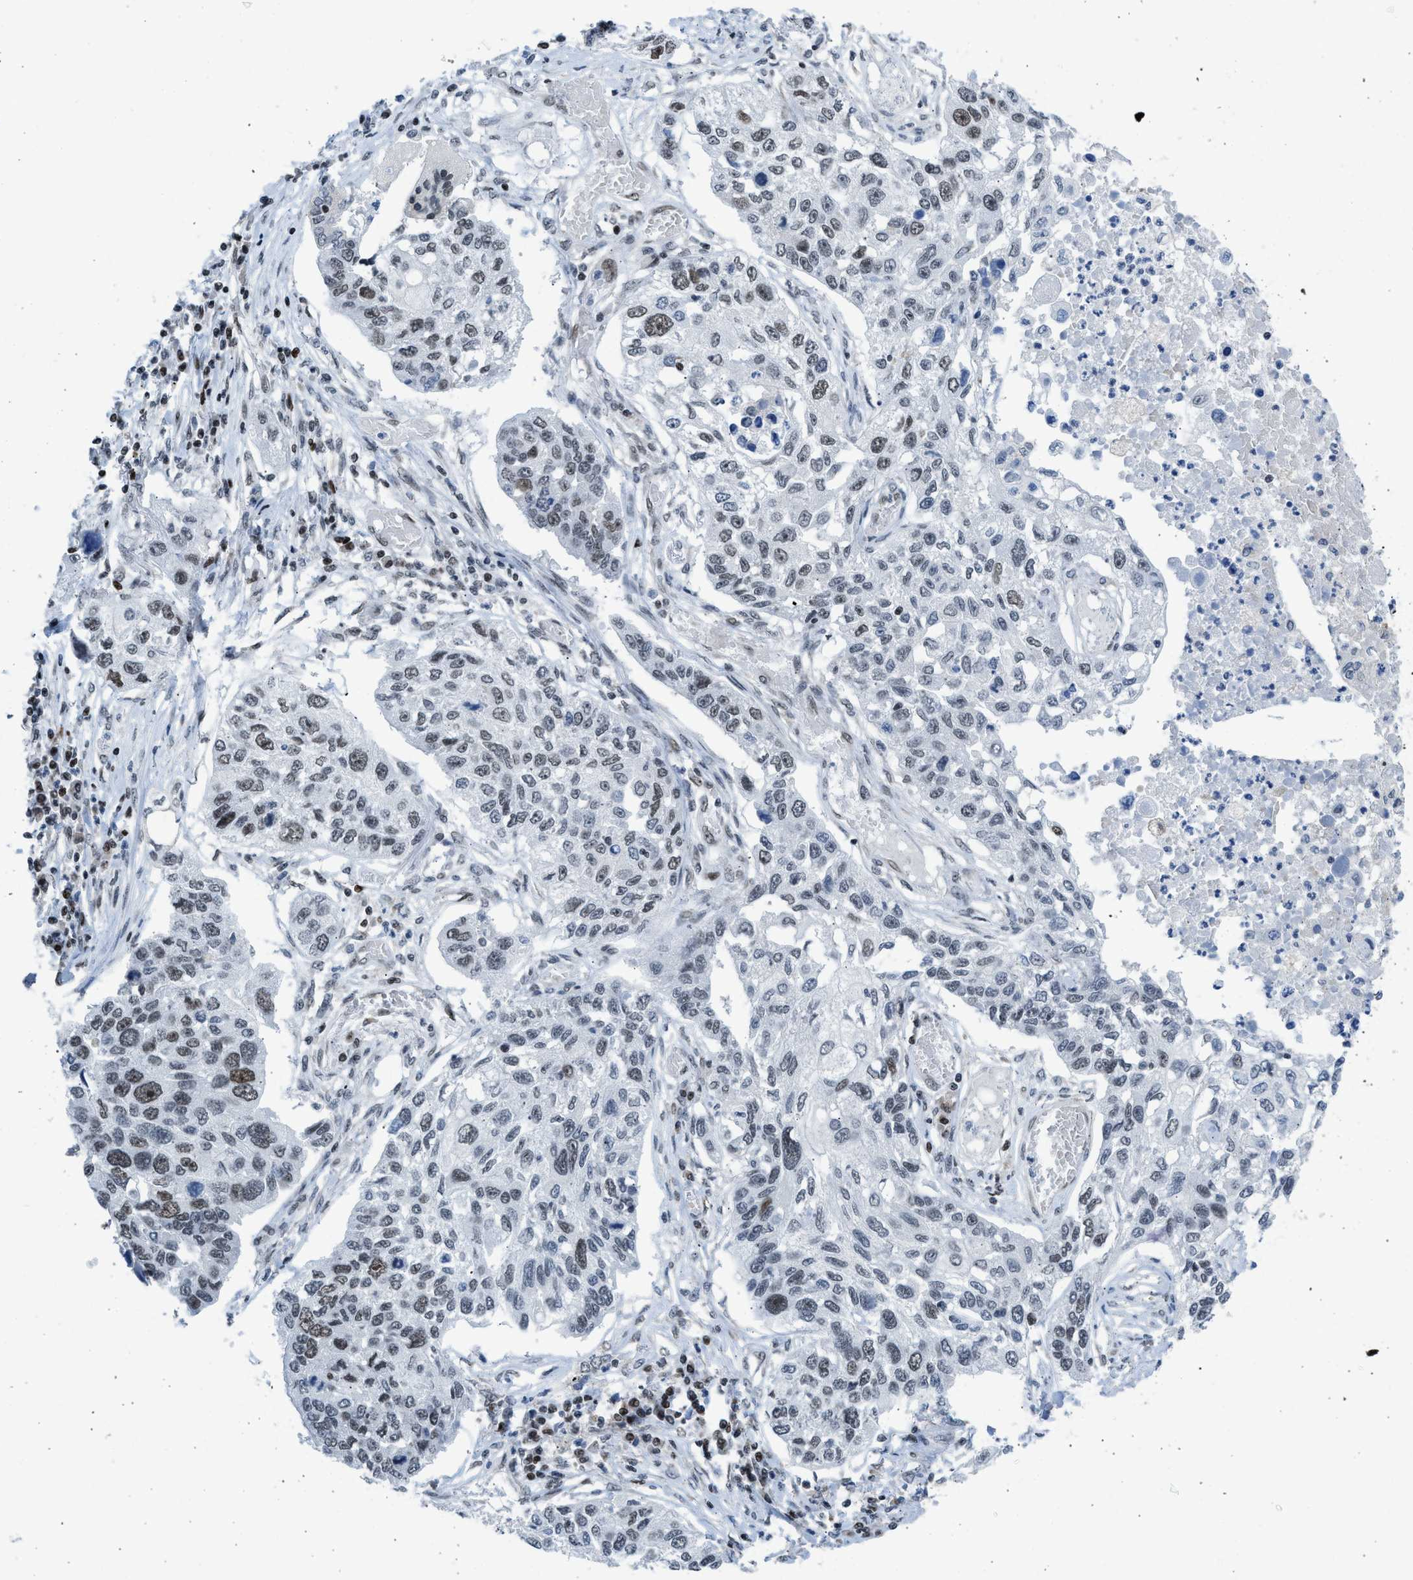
{"staining": {"intensity": "weak", "quantity": "25%-75%", "location": "nuclear"}, "tissue": "lung cancer", "cell_type": "Tumor cells", "image_type": "cancer", "snomed": [{"axis": "morphology", "description": "Squamous cell carcinoma, NOS"}, {"axis": "topography", "description": "Lung"}], "caption": "The photomicrograph demonstrates staining of lung cancer (squamous cell carcinoma), revealing weak nuclear protein expression (brown color) within tumor cells. Immunohistochemistry (ihc) stains the protein in brown and the nuclei are stained blue.", "gene": "TERF2IP", "patient": {"sex": "male", "age": 71}}